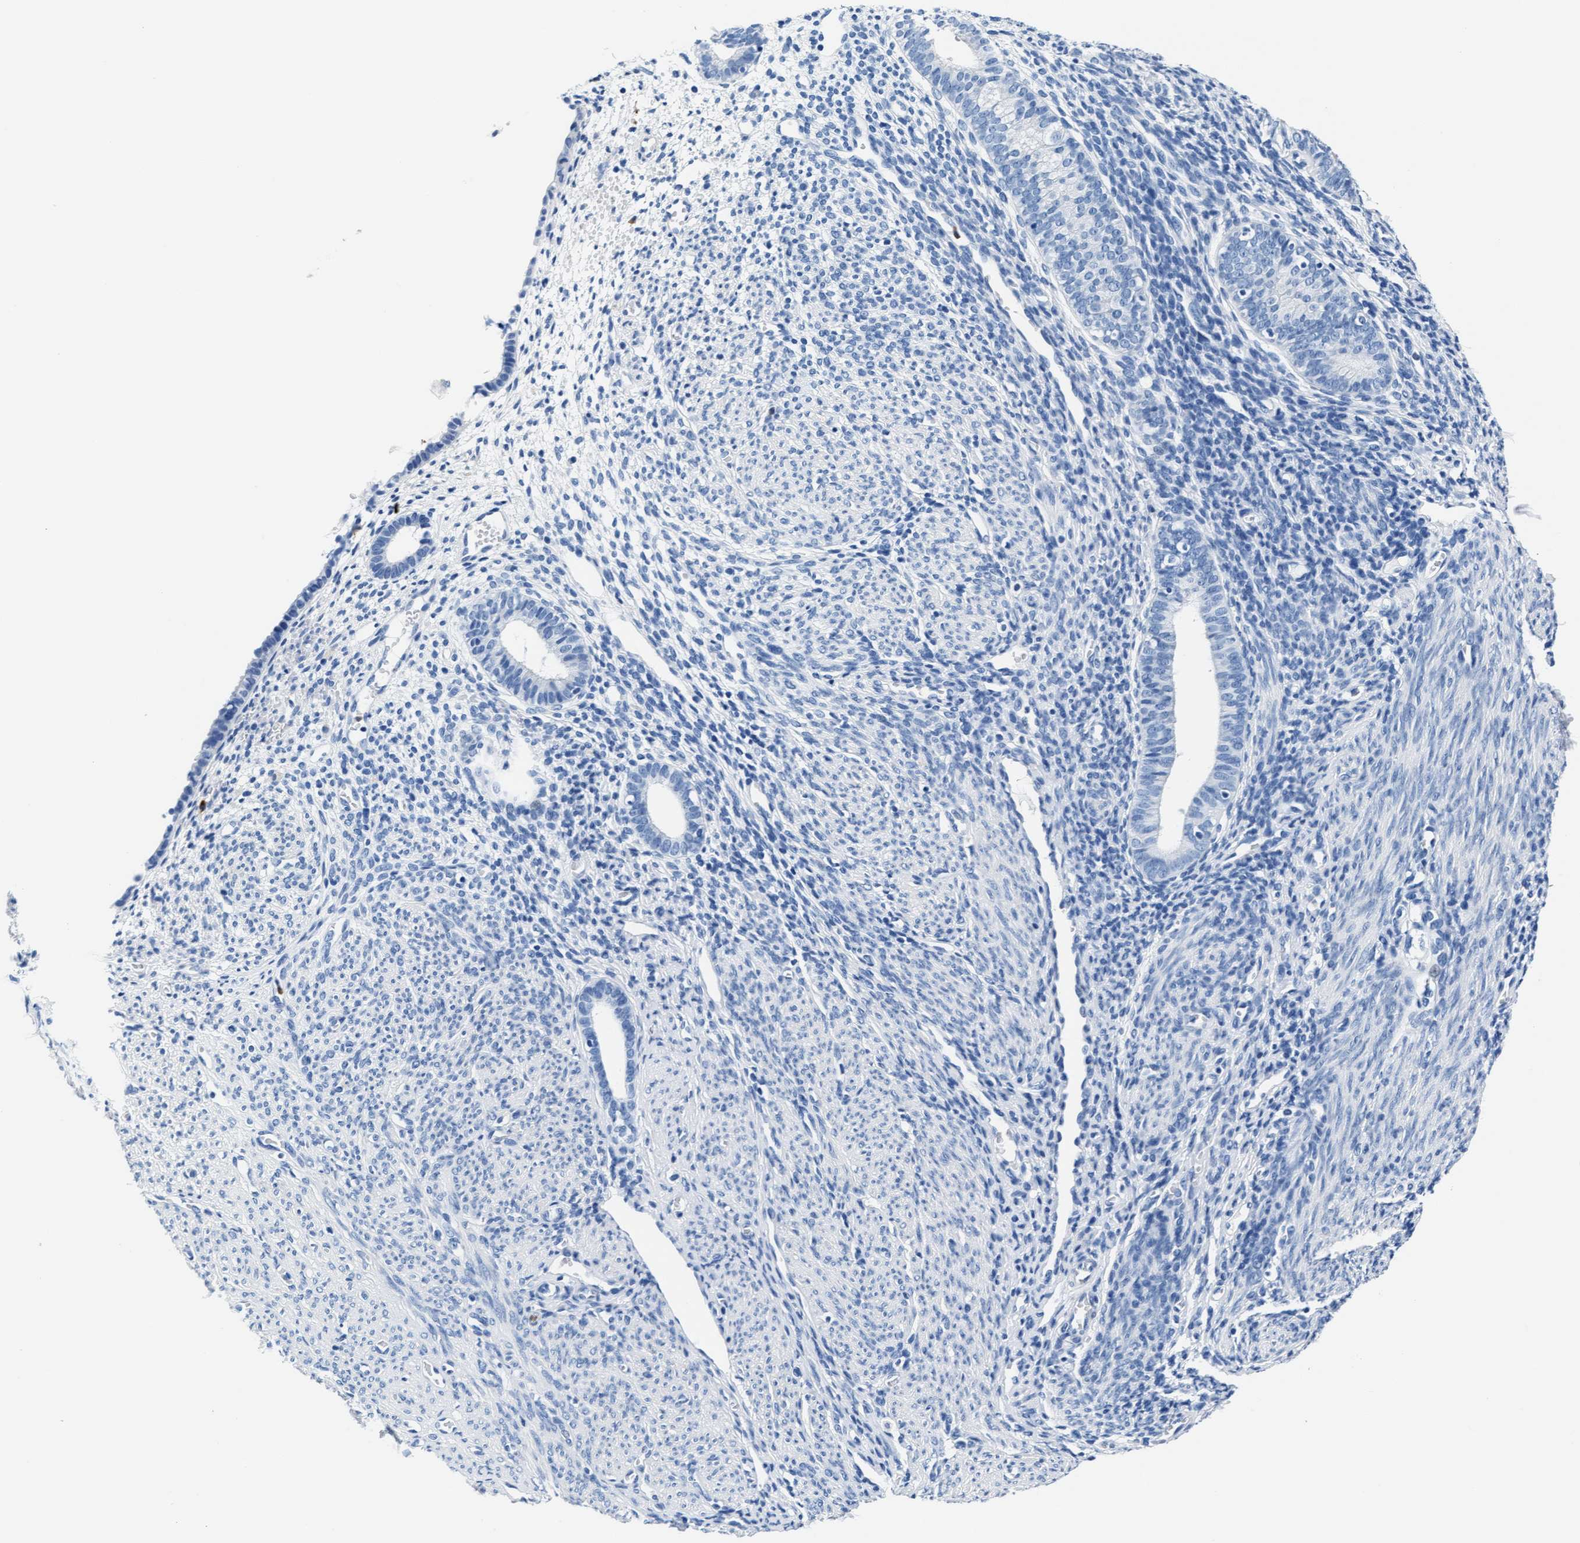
{"staining": {"intensity": "negative", "quantity": "none", "location": "none"}, "tissue": "endometrium", "cell_type": "Cells in endometrial stroma", "image_type": "normal", "snomed": [{"axis": "morphology", "description": "Normal tissue, NOS"}, {"axis": "morphology", "description": "Adenocarcinoma, NOS"}, {"axis": "topography", "description": "Endometrium"}], "caption": "A histopathology image of endometrium stained for a protein reveals no brown staining in cells in endometrial stroma. (Brightfield microscopy of DAB immunohistochemistry (IHC) at high magnification).", "gene": "MMP8", "patient": {"sex": "female", "age": 57}}